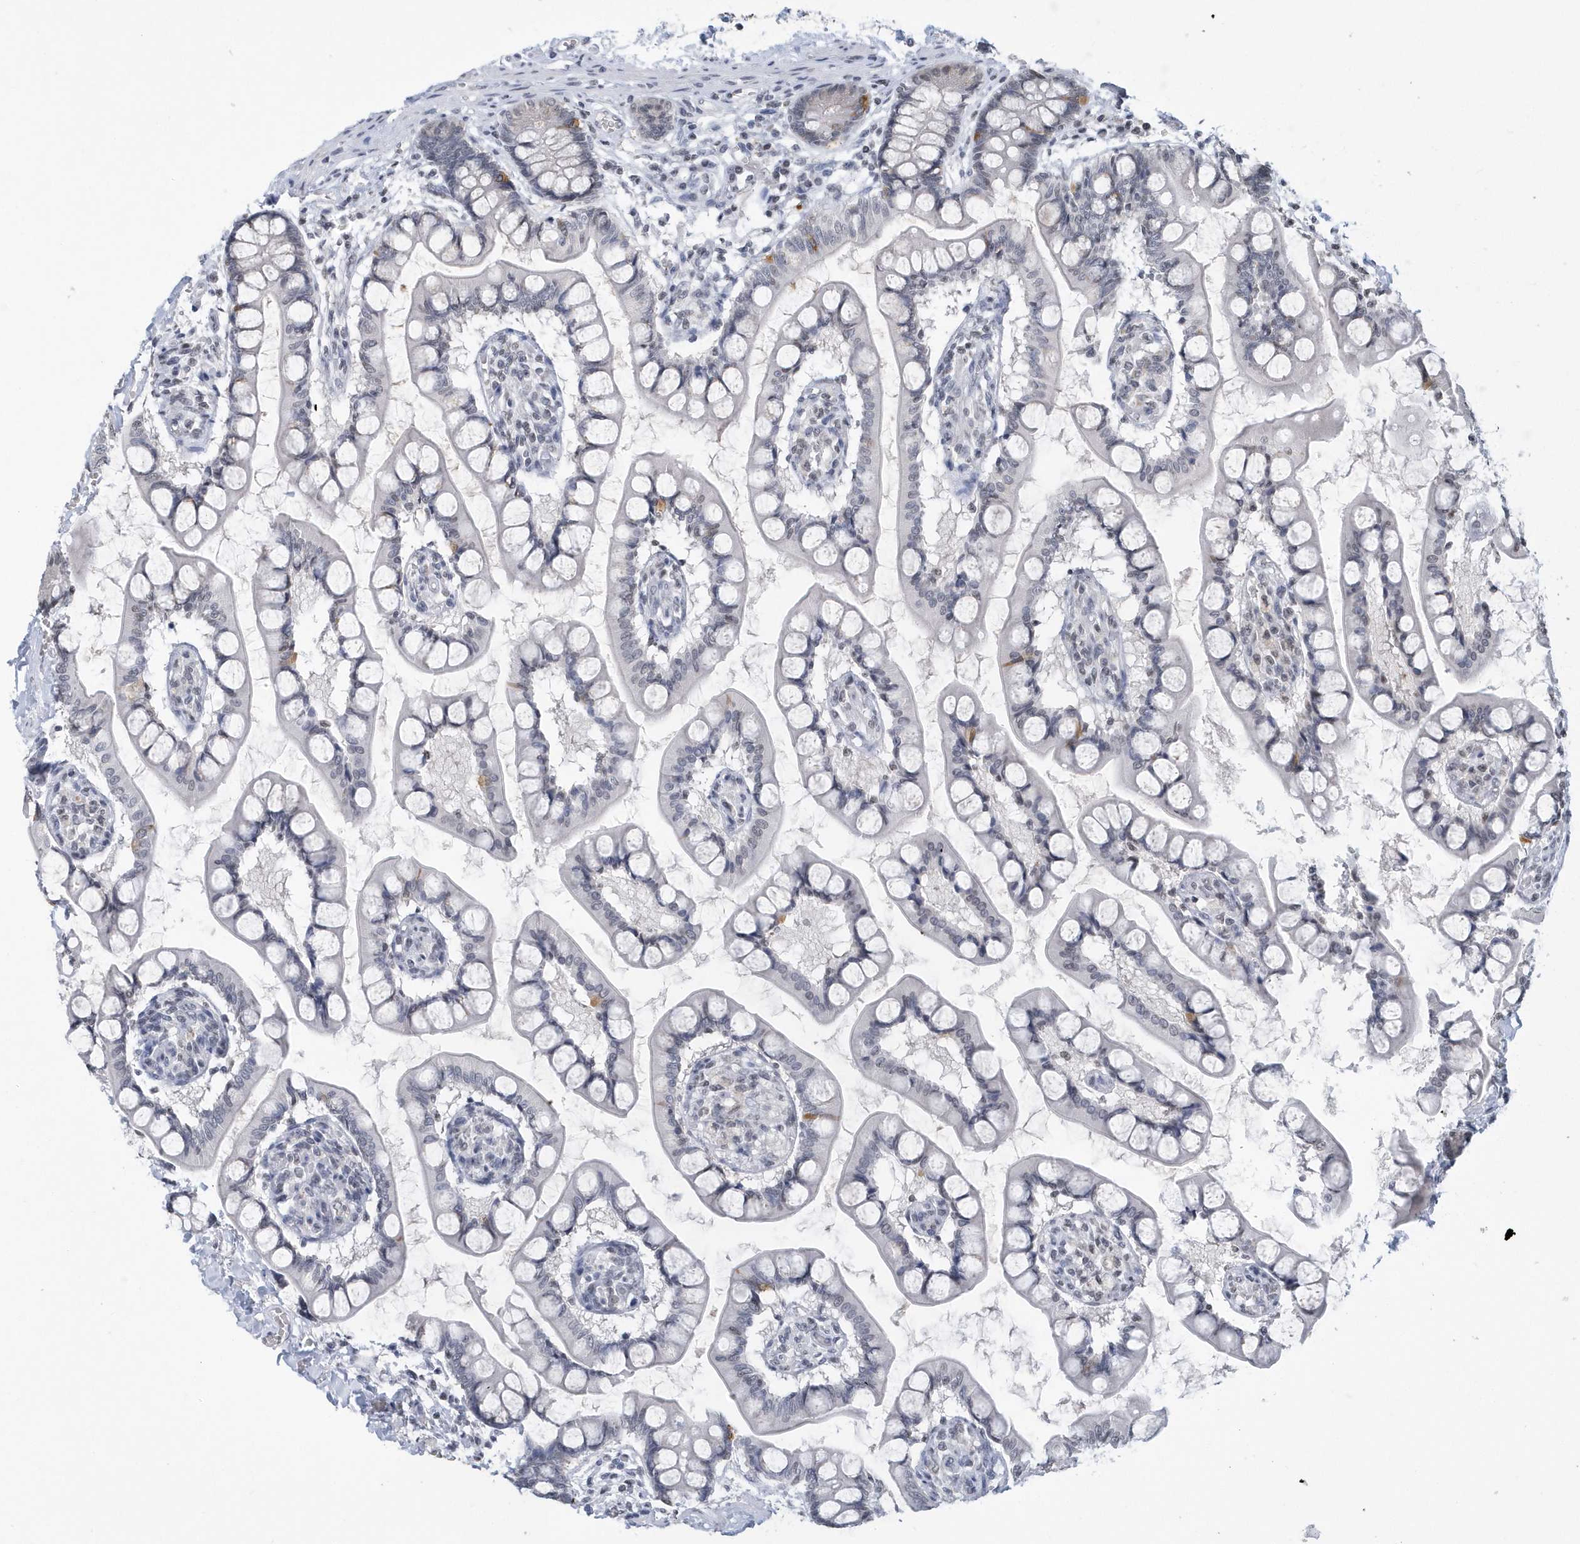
{"staining": {"intensity": "strong", "quantity": "<25%", "location": "cytoplasmic/membranous"}, "tissue": "small intestine", "cell_type": "Glandular cells", "image_type": "normal", "snomed": [{"axis": "morphology", "description": "Normal tissue, NOS"}, {"axis": "topography", "description": "Small intestine"}], "caption": "This is a histology image of IHC staining of normal small intestine, which shows strong positivity in the cytoplasmic/membranous of glandular cells.", "gene": "VWA5B2", "patient": {"sex": "male", "age": 52}}